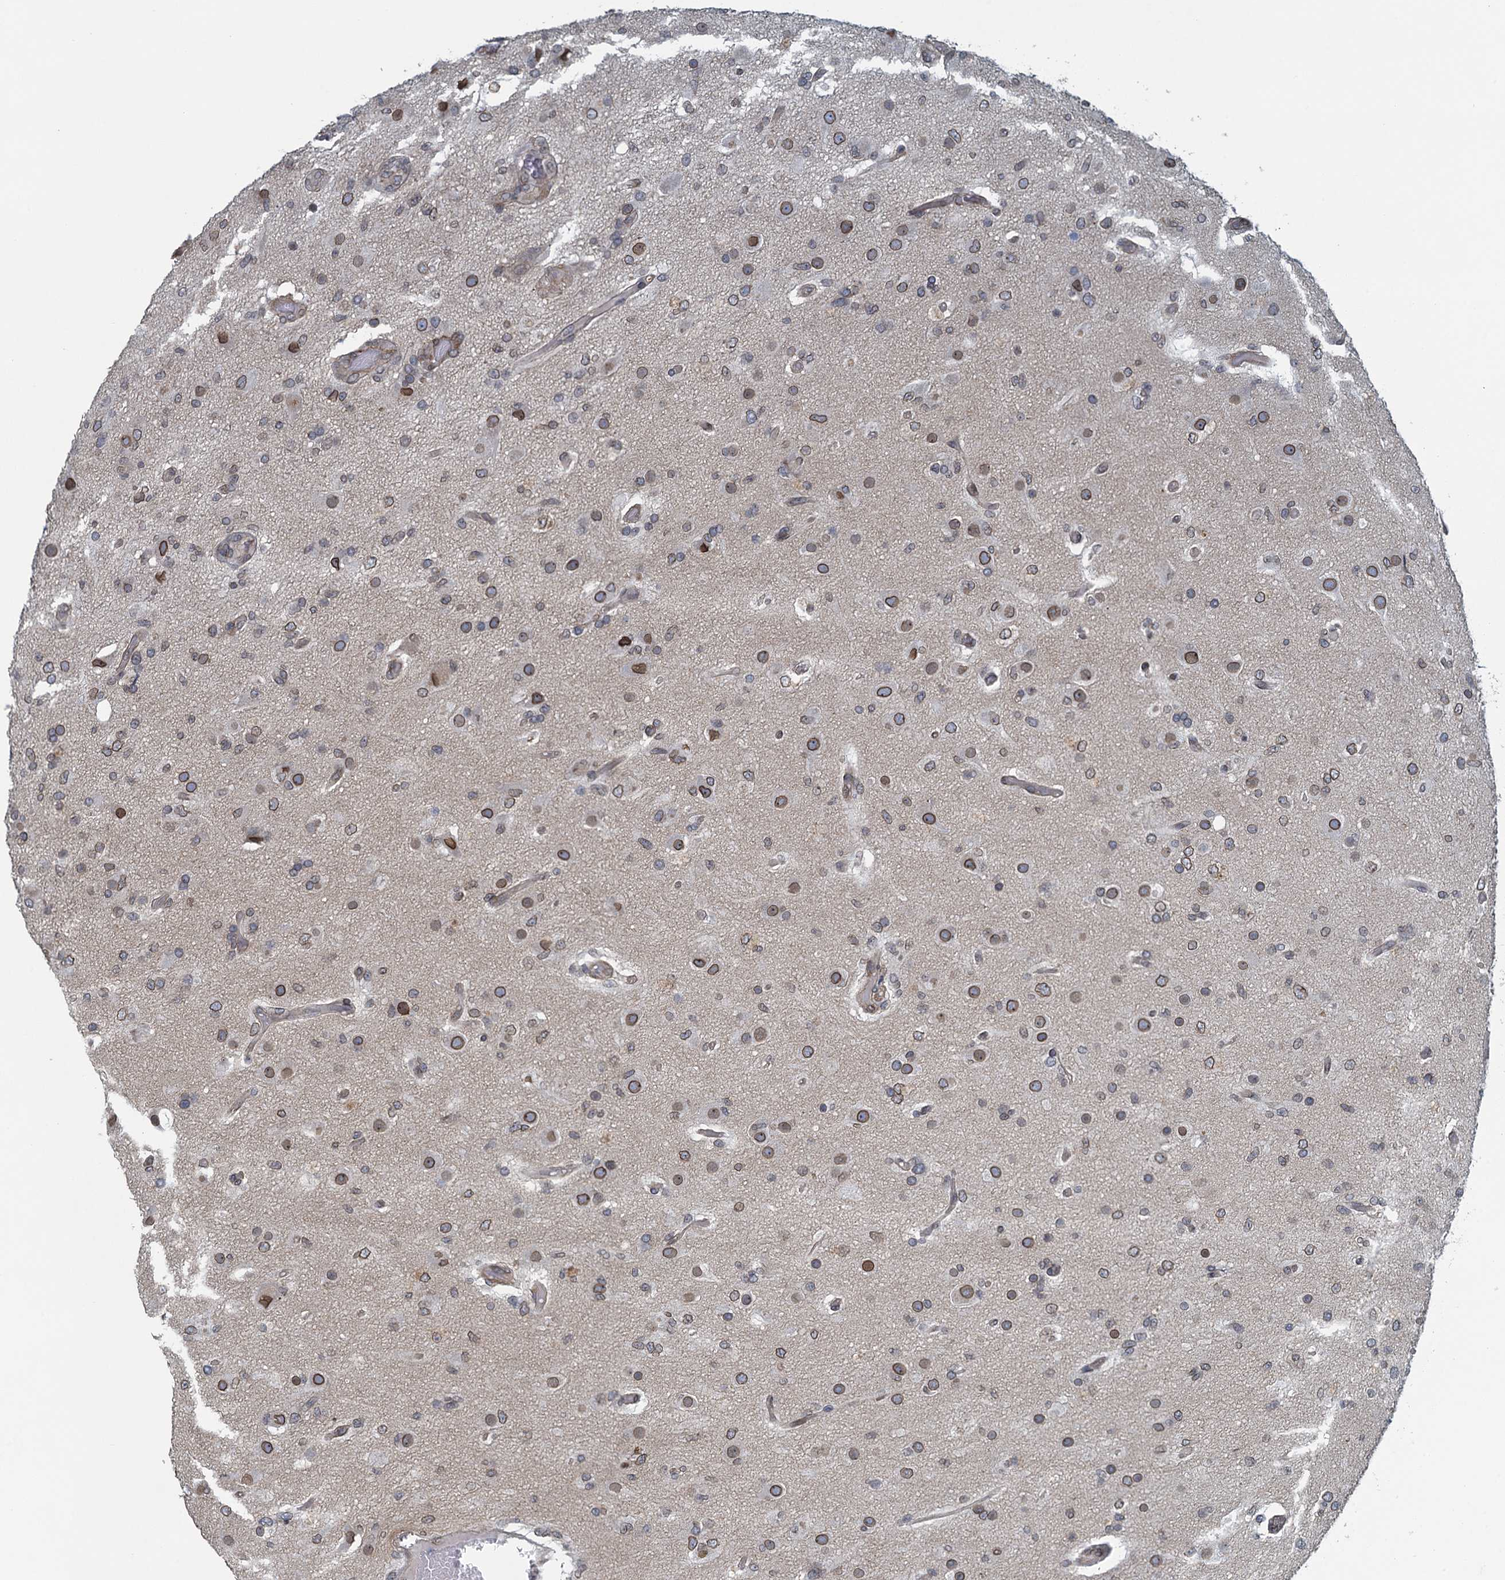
{"staining": {"intensity": "weak", "quantity": ">75%", "location": "cytoplasmic/membranous,nuclear"}, "tissue": "glioma", "cell_type": "Tumor cells", "image_type": "cancer", "snomed": [{"axis": "morphology", "description": "Glioma, malignant, High grade"}, {"axis": "topography", "description": "Brain"}], "caption": "Glioma stained with DAB IHC exhibits low levels of weak cytoplasmic/membranous and nuclear positivity in approximately >75% of tumor cells.", "gene": "CCDC34", "patient": {"sex": "female", "age": 74}}